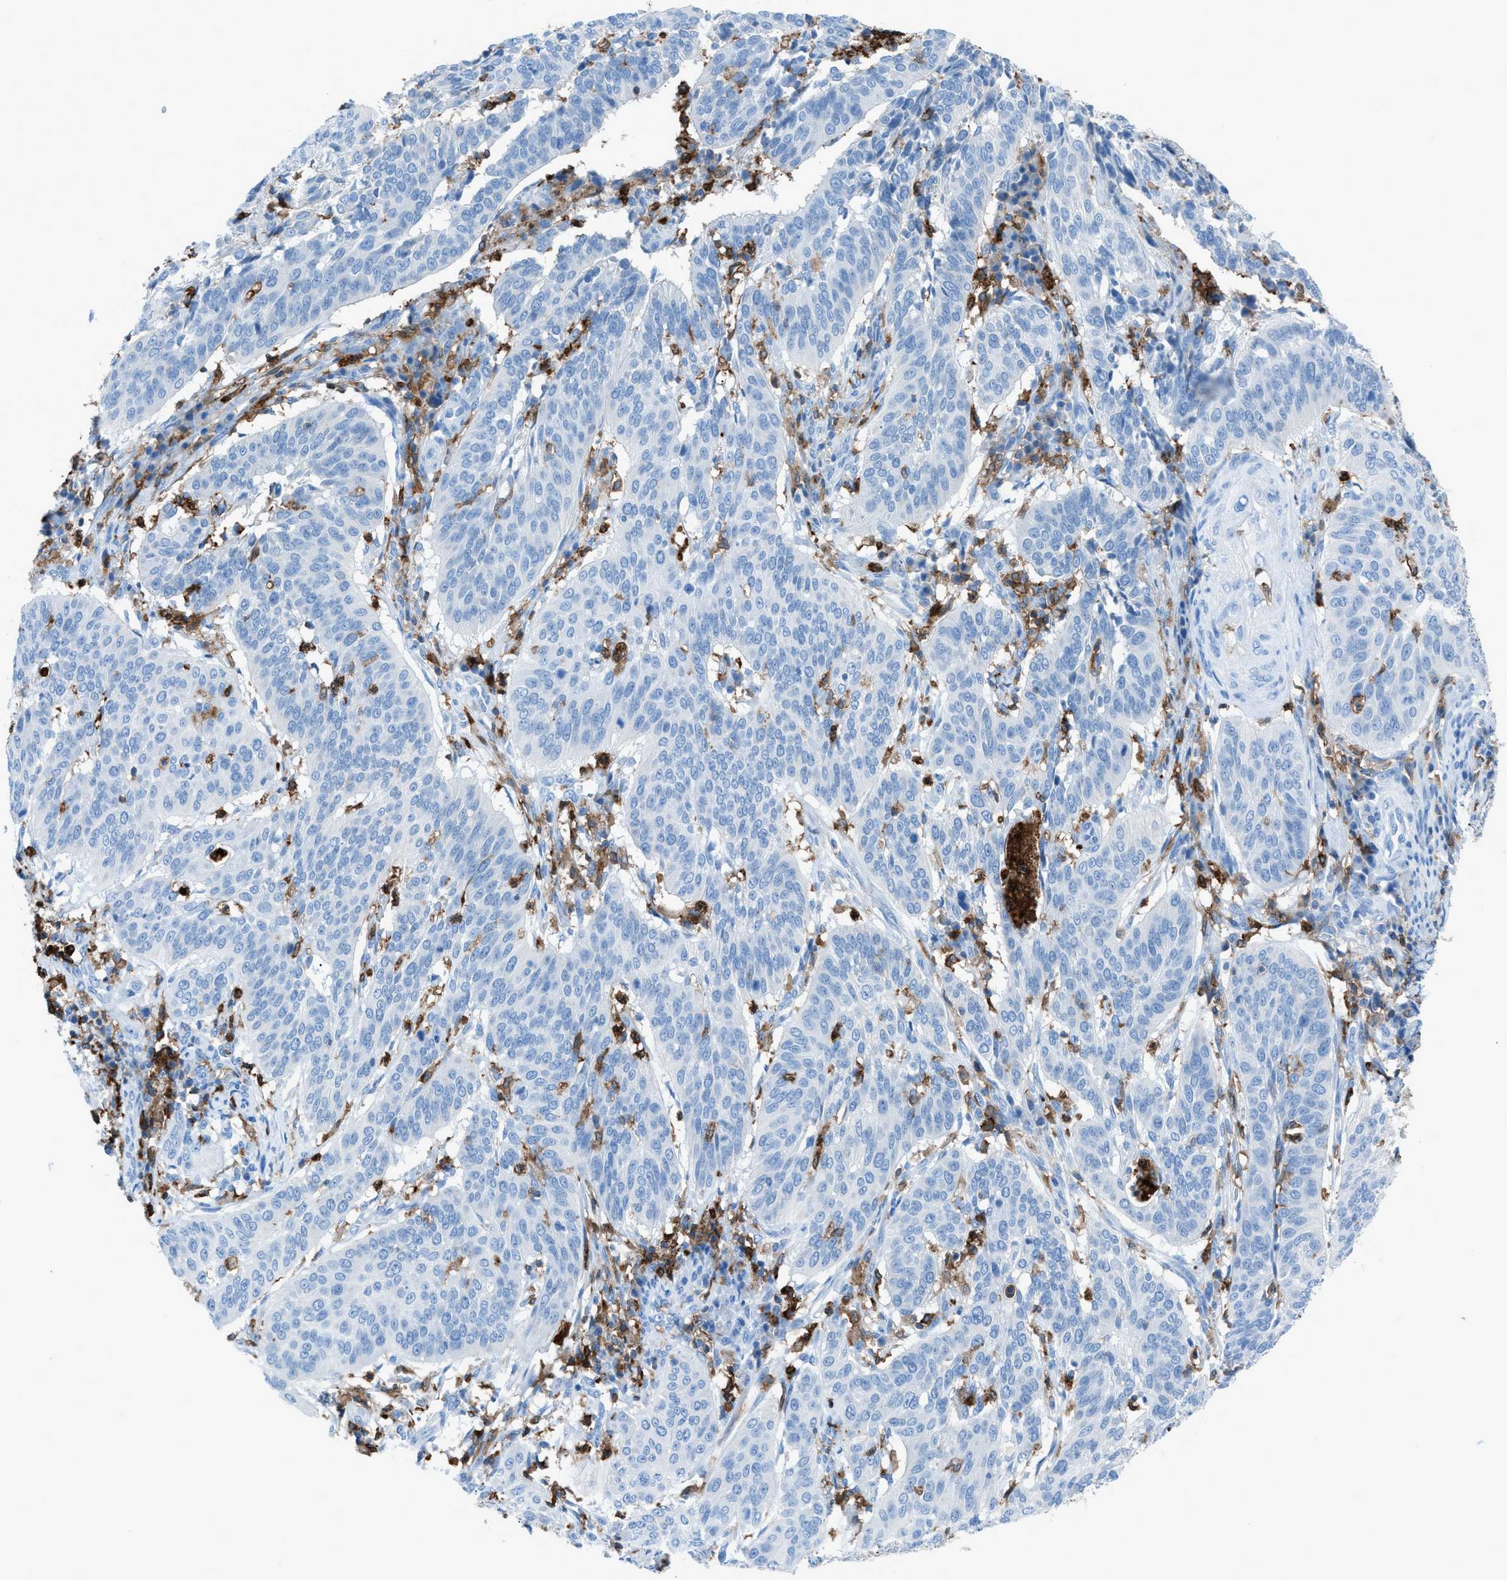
{"staining": {"intensity": "negative", "quantity": "none", "location": "none"}, "tissue": "cervical cancer", "cell_type": "Tumor cells", "image_type": "cancer", "snomed": [{"axis": "morphology", "description": "Normal tissue, NOS"}, {"axis": "morphology", "description": "Squamous cell carcinoma, NOS"}, {"axis": "topography", "description": "Cervix"}], "caption": "DAB immunohistochemical staining of cervical cancer (squamous cell carcinoma) reveals no significant staining in tumor cells.", "gene": "ITGB2", "patient": {"sex": "female", "age": 39}}